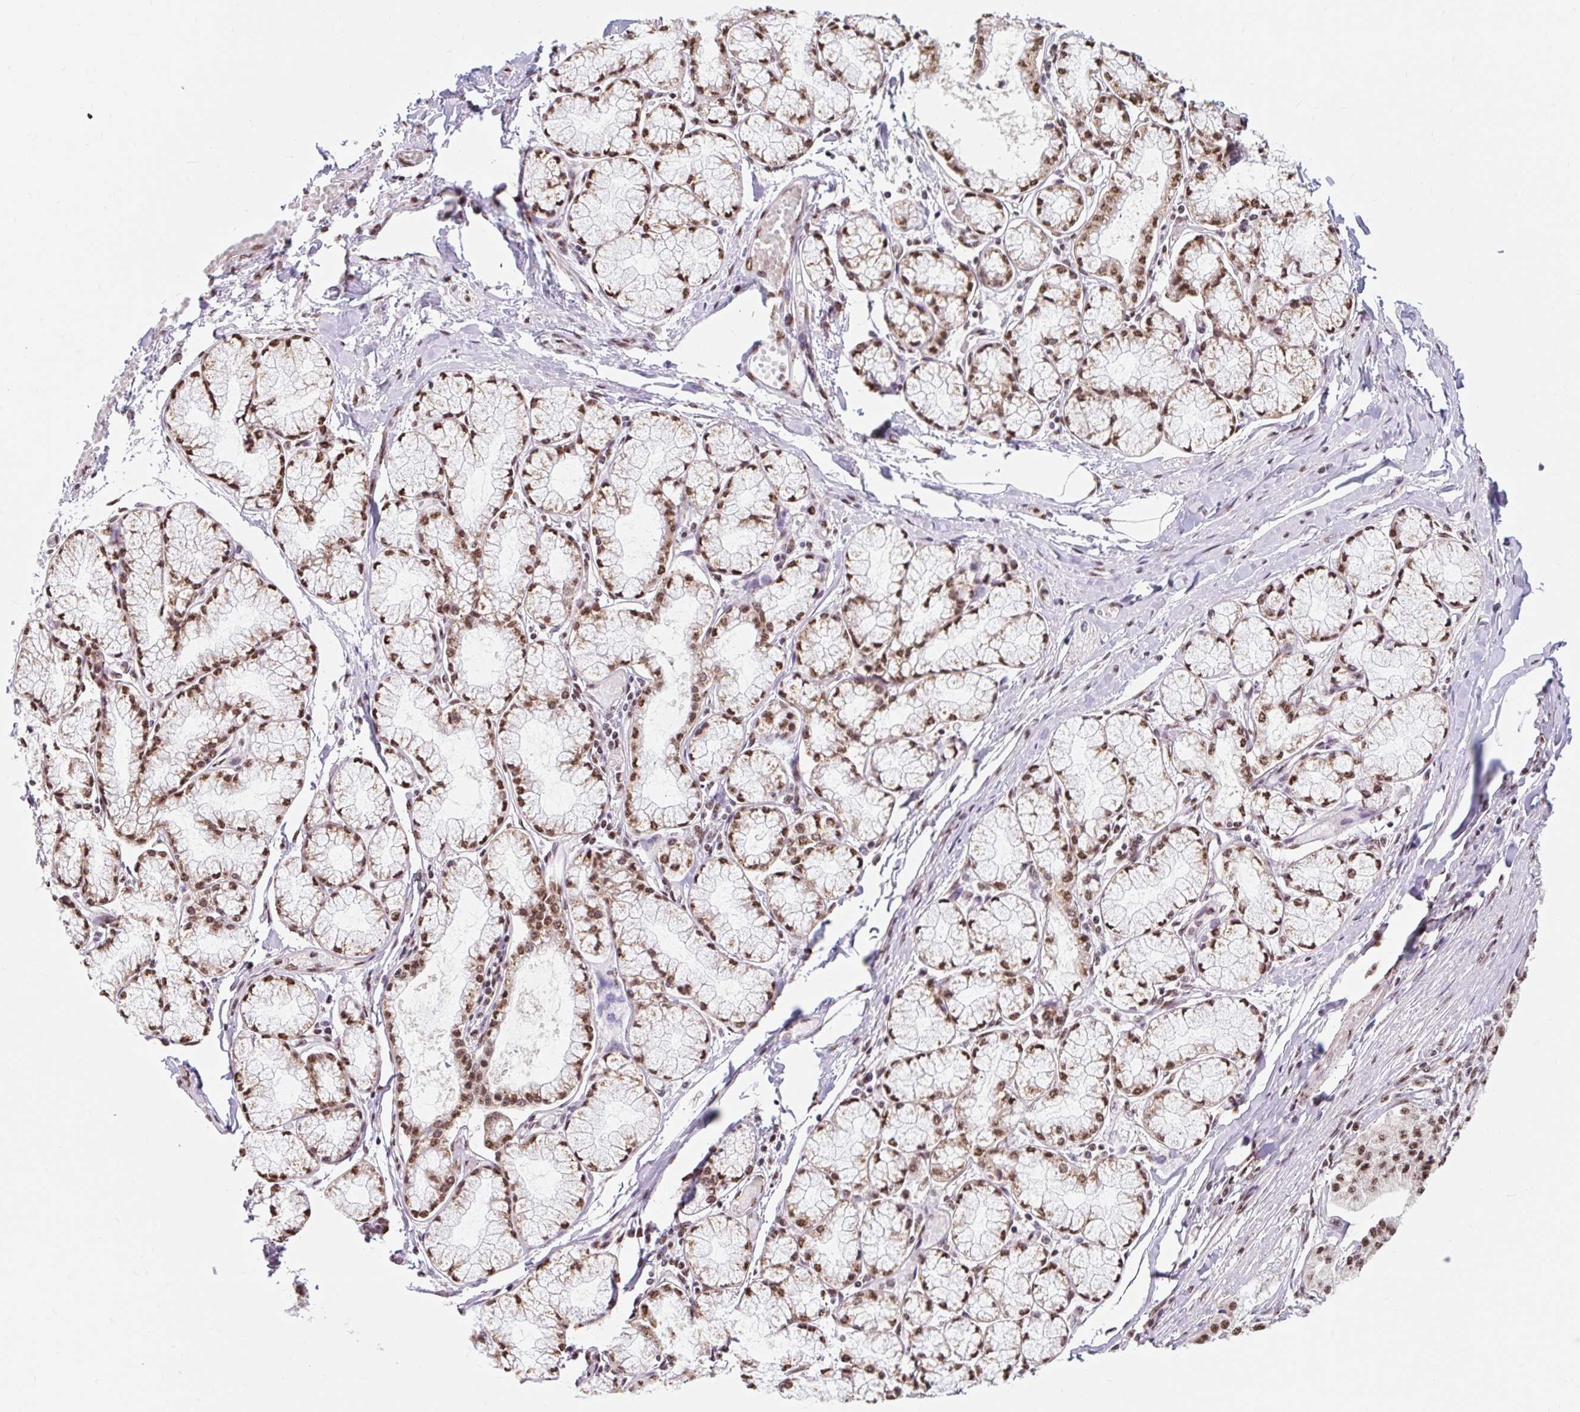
{"staining": {"intensity": "moderate", "quantity": ">75%", "location": "nuclear"}, "tissue": "pancreatic cancer", "cell_type": "Tumor cells", "image_type": "cancer", "snomed": [{"axis": "morphology", "description": "Adenocarcinoma, NOS"}, {"axis": "topography", "description": "Pancreas"}], "caption": "This micrograph shows adenocarcinoma (pancreatic) stained with IHC to label a protein in brown. The nuclear of tumor cells show moderate positivity for the protein. Nuclei are counter-stained blue.", "gene": "BICRA", "patient": {"sex": "female", "age": 50}}